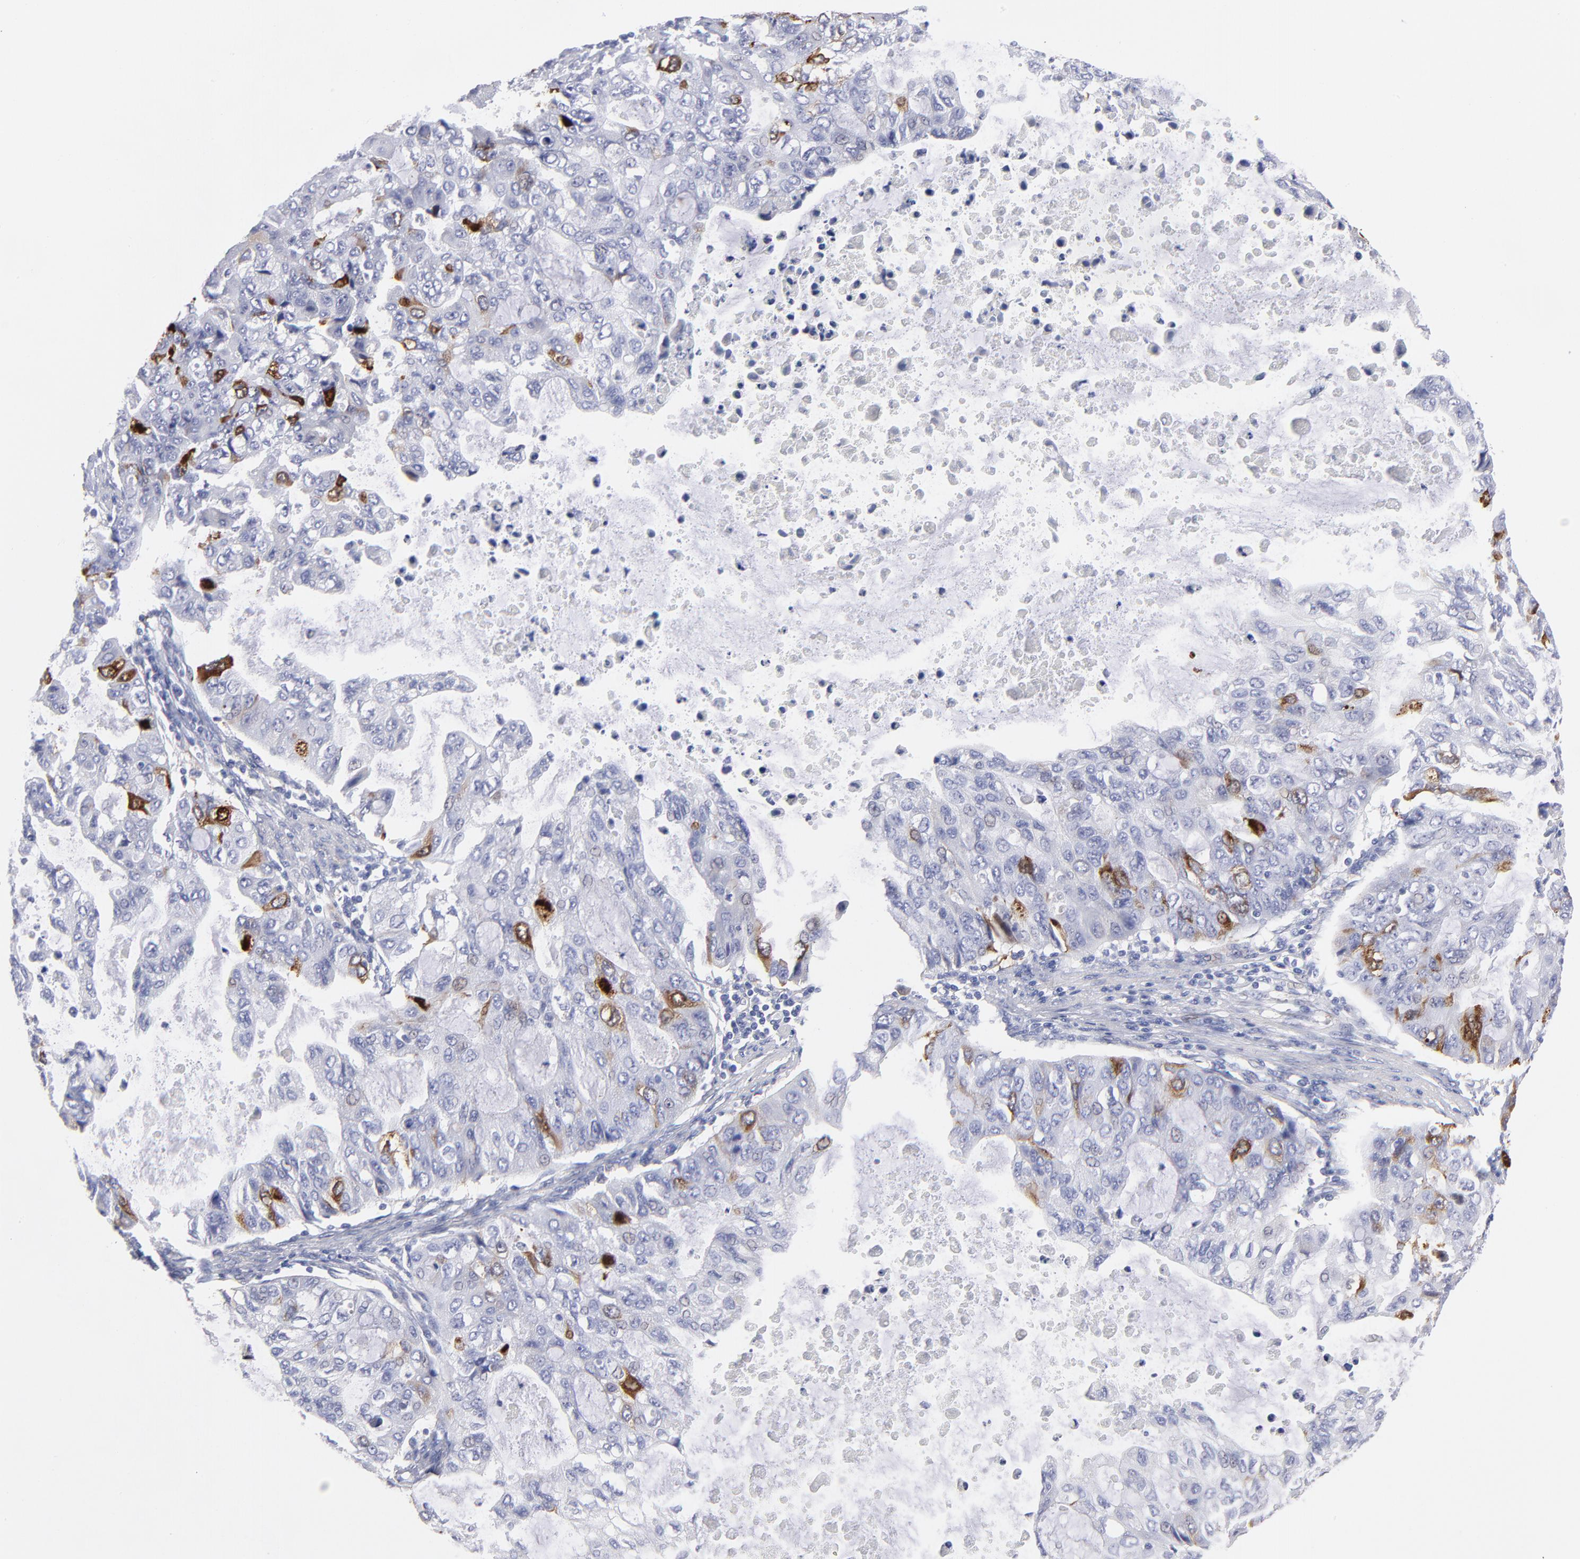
{"staining": {"intensity": "strong", "quantity": "<25%", "location": "cytoplasmic/membranous"}, "tissue": "stomach cancer", "cell_type": "Tumor cells", "image_type": "cancer", "snomed": [{"axis": "morphology", "description": "Adenocarcinoma, NOS"}, {"axis": "topography", "description": "Stomach, upper"}], "caption": "Human adenocarcinoma (stomach) stained with a brown dye demonstrates strong cytoplasmic/membranous positive expression in about <25% of tumor cells.", "gene": "CCNB1", "patient": {"sex": "female", "age": 52}}